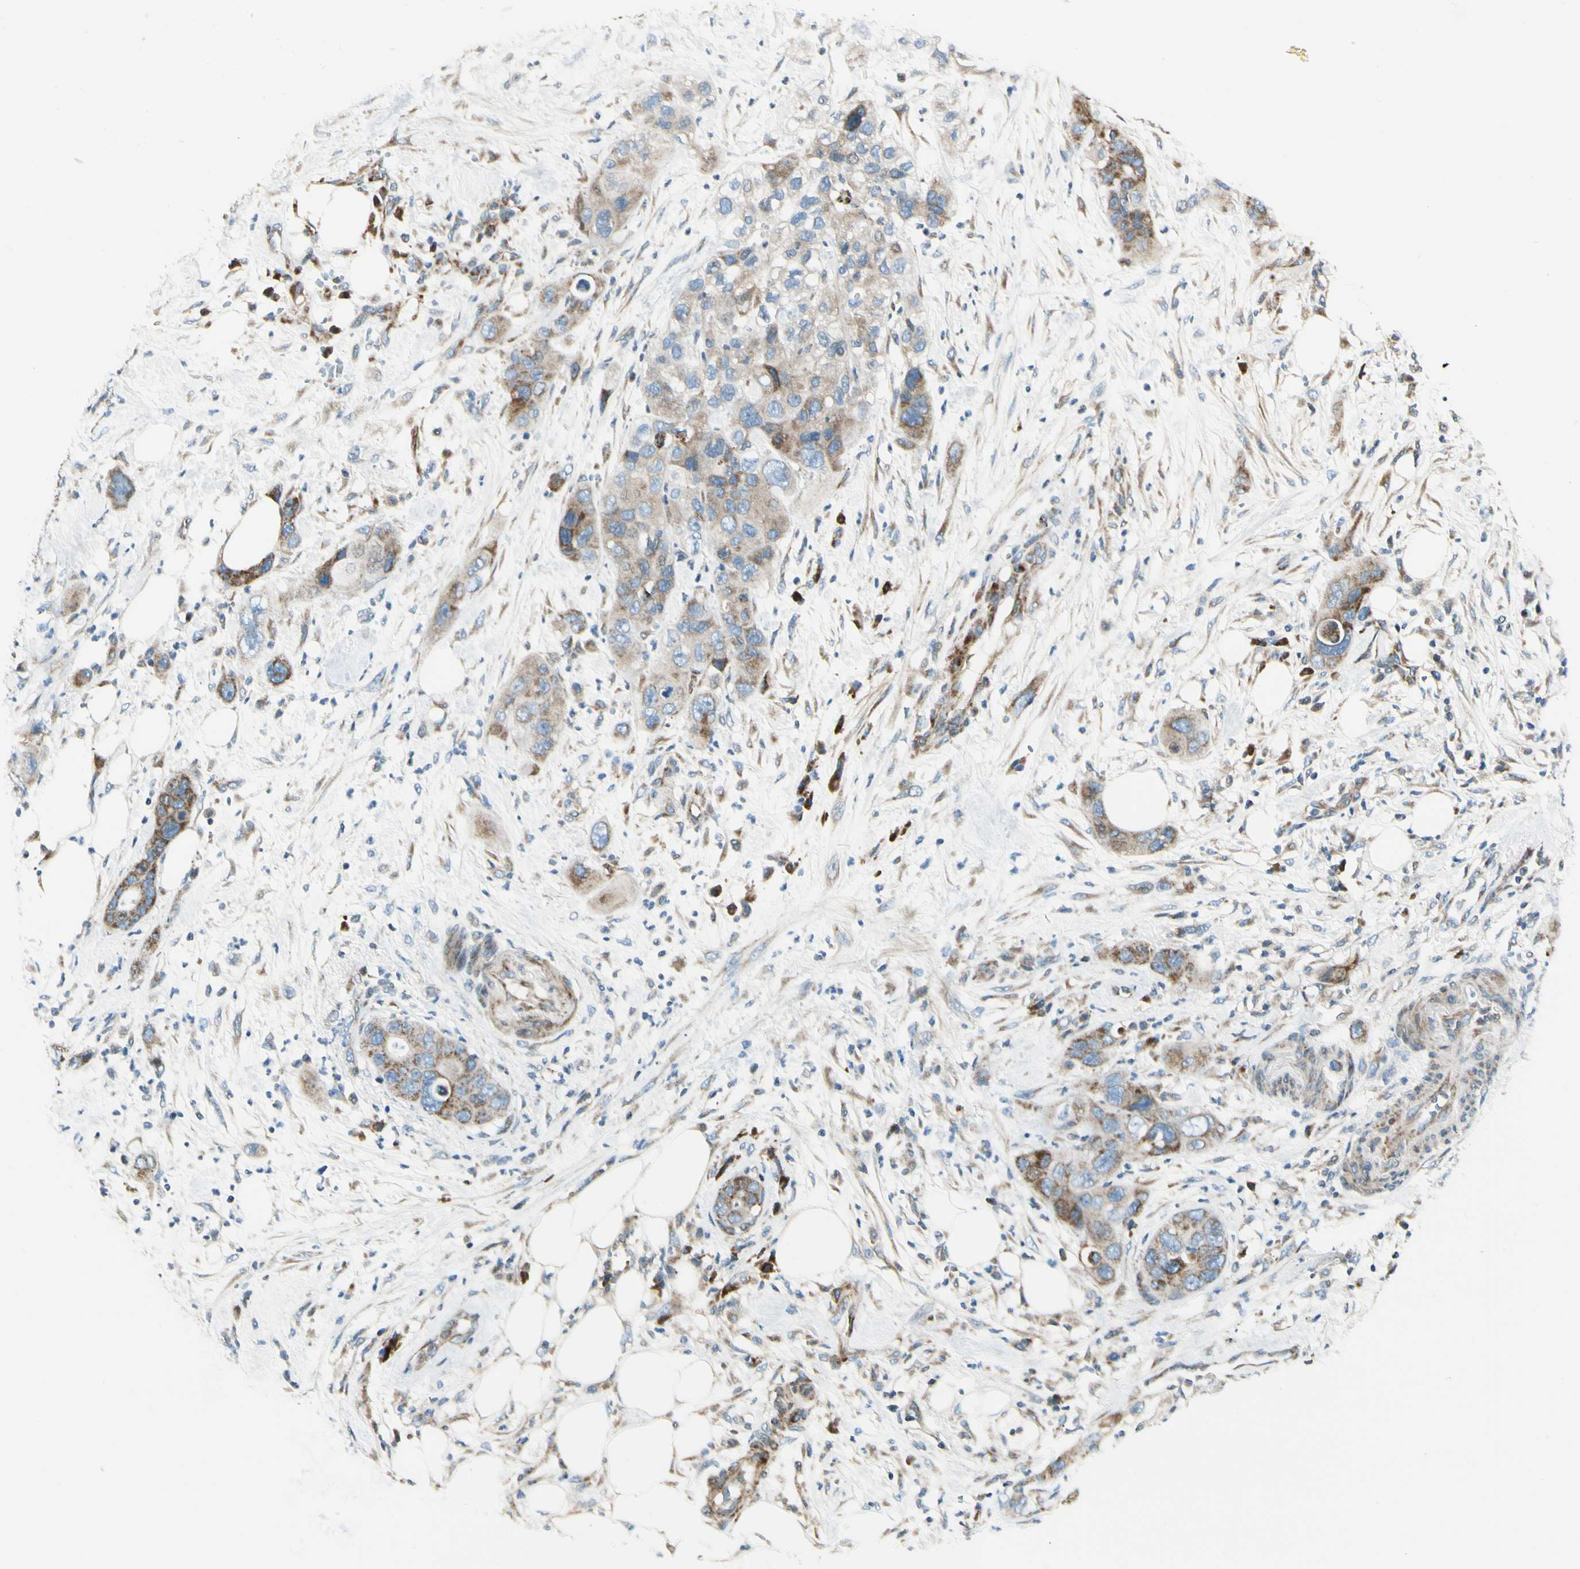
{"staining": {"intensity": "weak", "quantity": ">75%", "location": "cytoplasmic/membranous"}, "tissue": "pancreatic cancer", "cell_type": "Tumor cells", "image_type": "cancer", "snomed": [{"axis": "morphology", "description": "Adenocarcinoma, NOS"}, {"axis": "topography", "description": "Pancreas"}], "caption": "IHC image of neoplastic tissue: pancreatic adenocarcinoma stained using immunohistochemistry shows low levels of weak protein expression localized specifically in the cytoplasmic/membranous of tumor cells, appearing as a cytoplasmic/membranous brown color.", "gene": "MRPL9", "patient": {"sex": "female", "age": 71}}